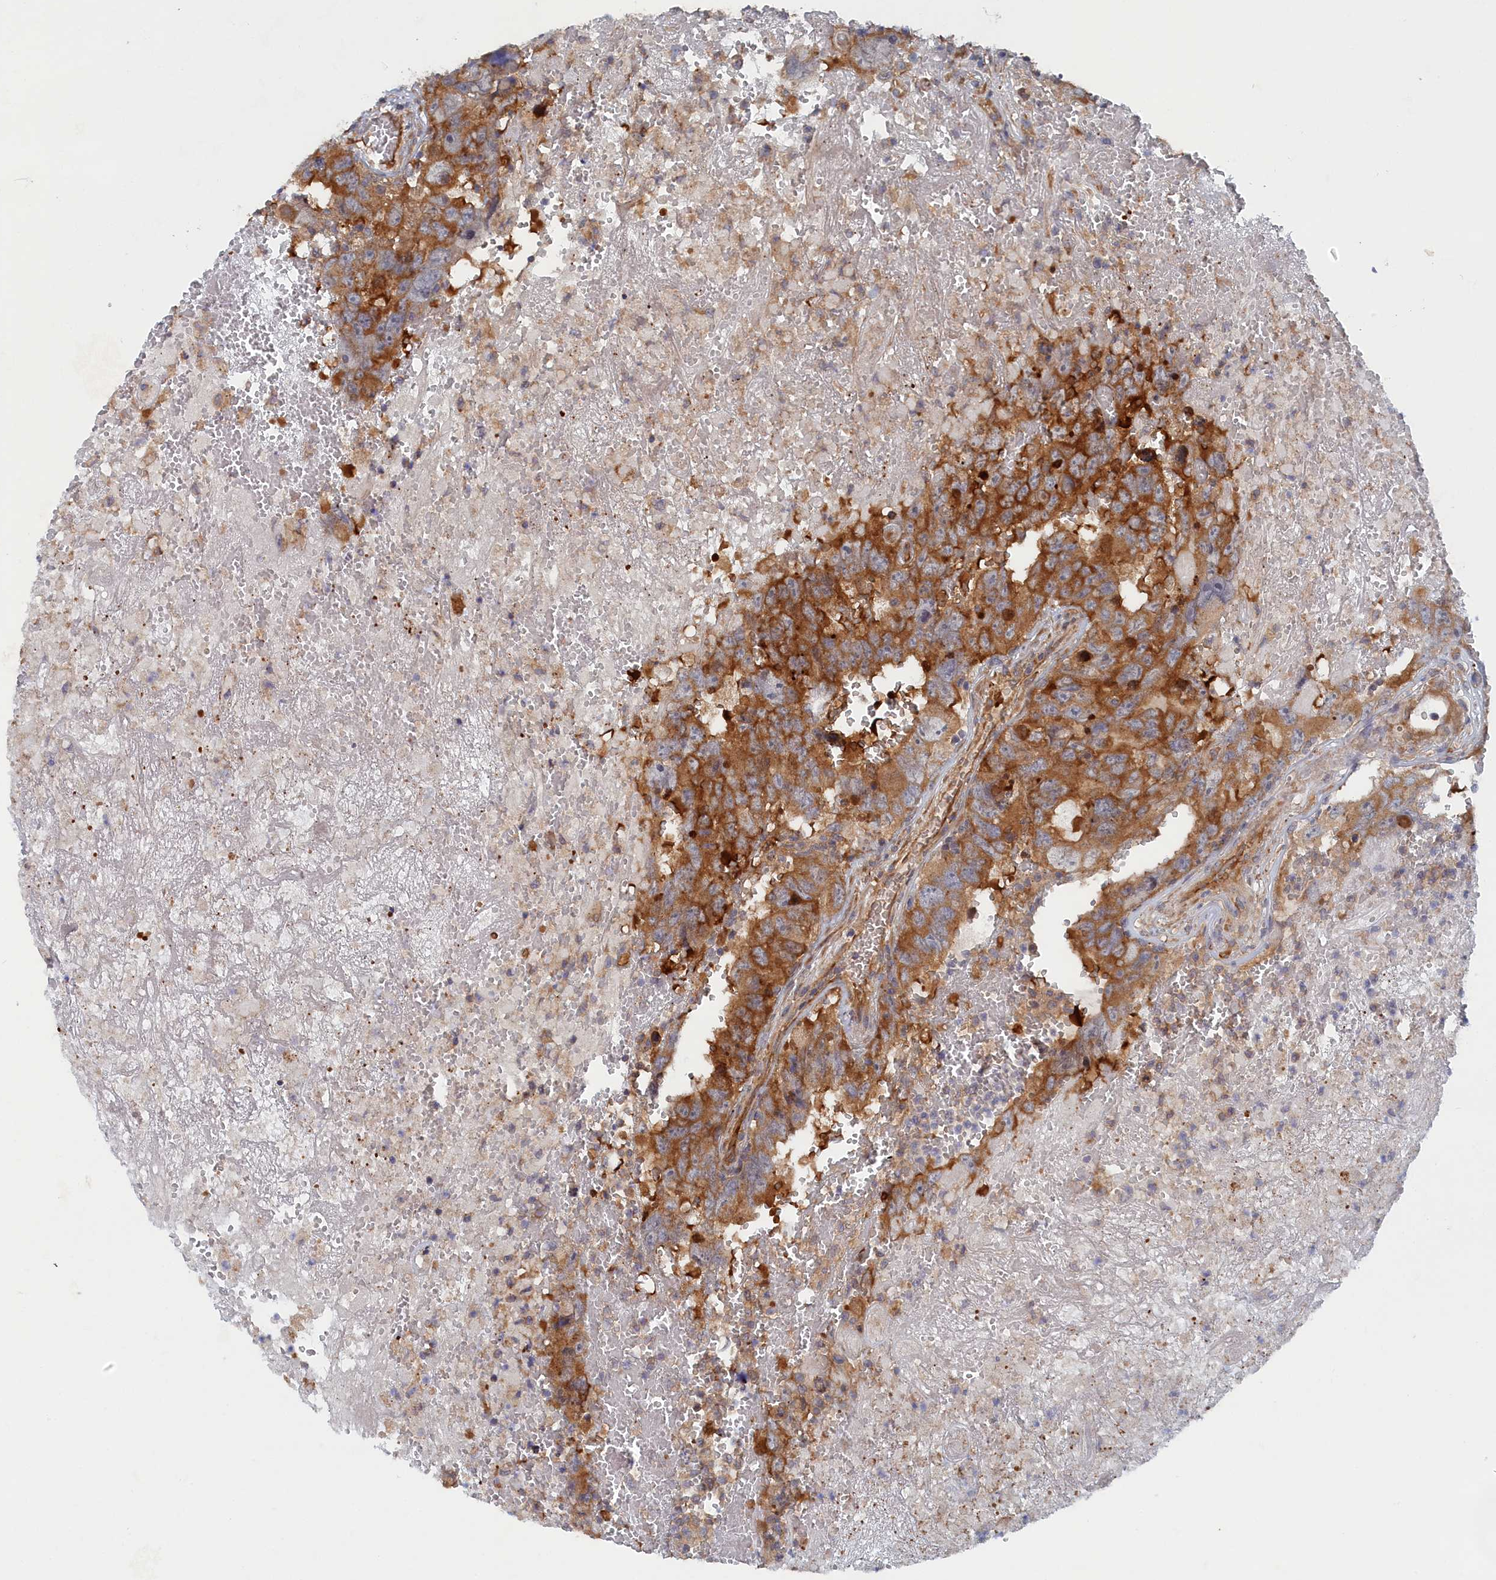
{"staining": {"intensity": "moderate", "quantity": ">75%", "location": "cytoplasmic/membranous"}, "tissue": "testis cancer", "cell_type": "Tumor cells", "image_type": "cancer", "snomed": [{"axis": "morphology", "description": "Carcinoma, Embryonal, NOS"}, {"axis": "topography", "description": "Testis"}], "caption": "The immunohistochemical stain shows moderate cytoplasmic/membranous expression in tumor cells of testis cancer (embryonal carcinoma) tissue.", "gene": "TMEM196", "patient": {"sex": "male", "age": 45}}